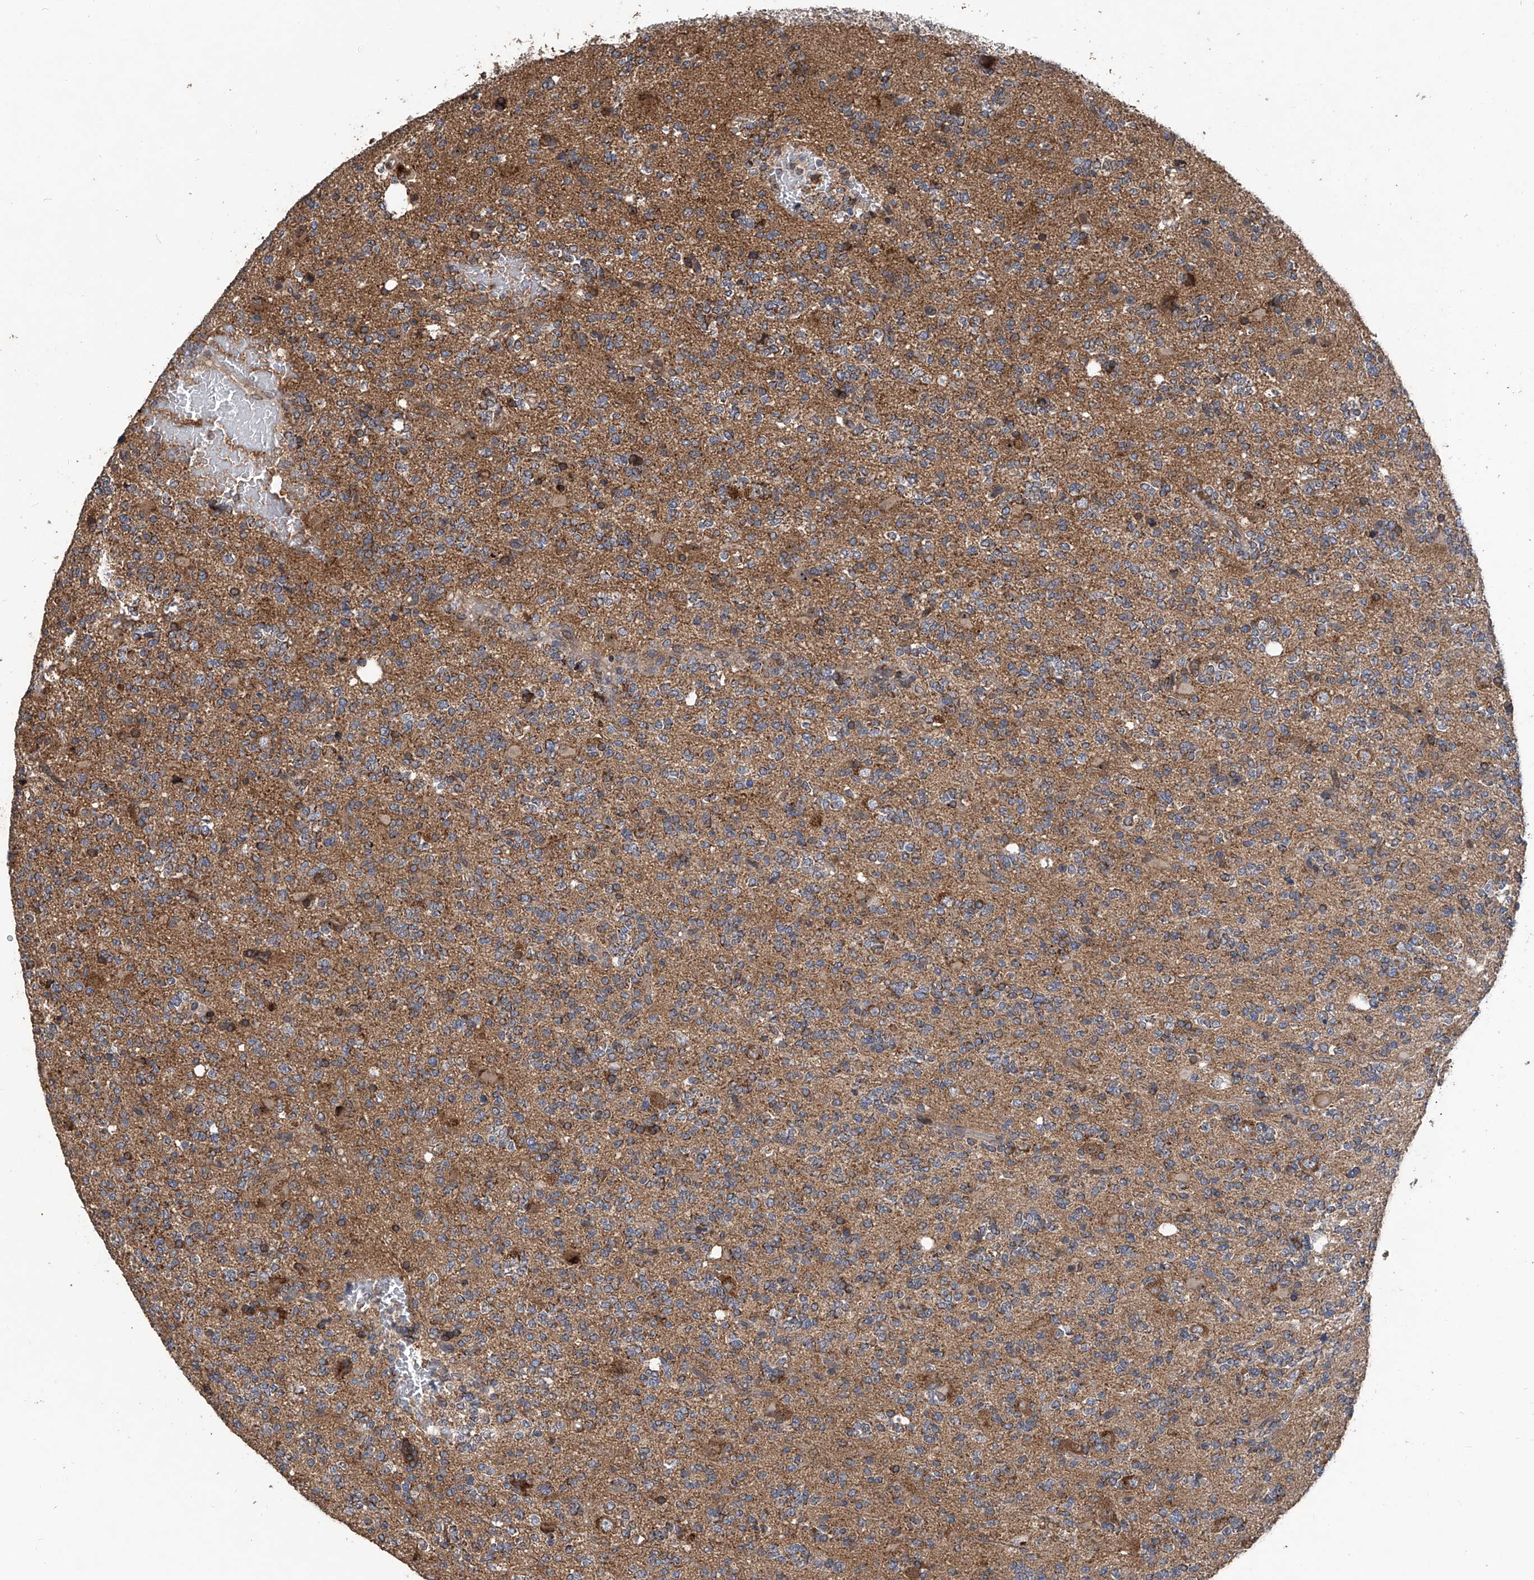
{"staining": {"intensity": "weak", "quantity": ">75%", "location": "cytoplasmic/membranous"}, "tissue": "glioma", "cell_type": "Tumor cells", "image_type": "cancer", "snomed": [{"axis": "morphology", "description": "Glioma, malignant, High grade"}, {"axis": "topography", "description": "Brain"}], "caption": "Immunohistochemical staining of human high-grade glioma (malignant) displays low levels of weak cytoplasmic/membranous expression in approximately >75% of tumor cells. The staining was performed using DAB to visualize the protein expression in brown, while the nuclei were stained in blue with hematoxylin (Magnification: 20x).", "gene": "BCKDHB", "patient": {"sex": "female", "age": 62}}